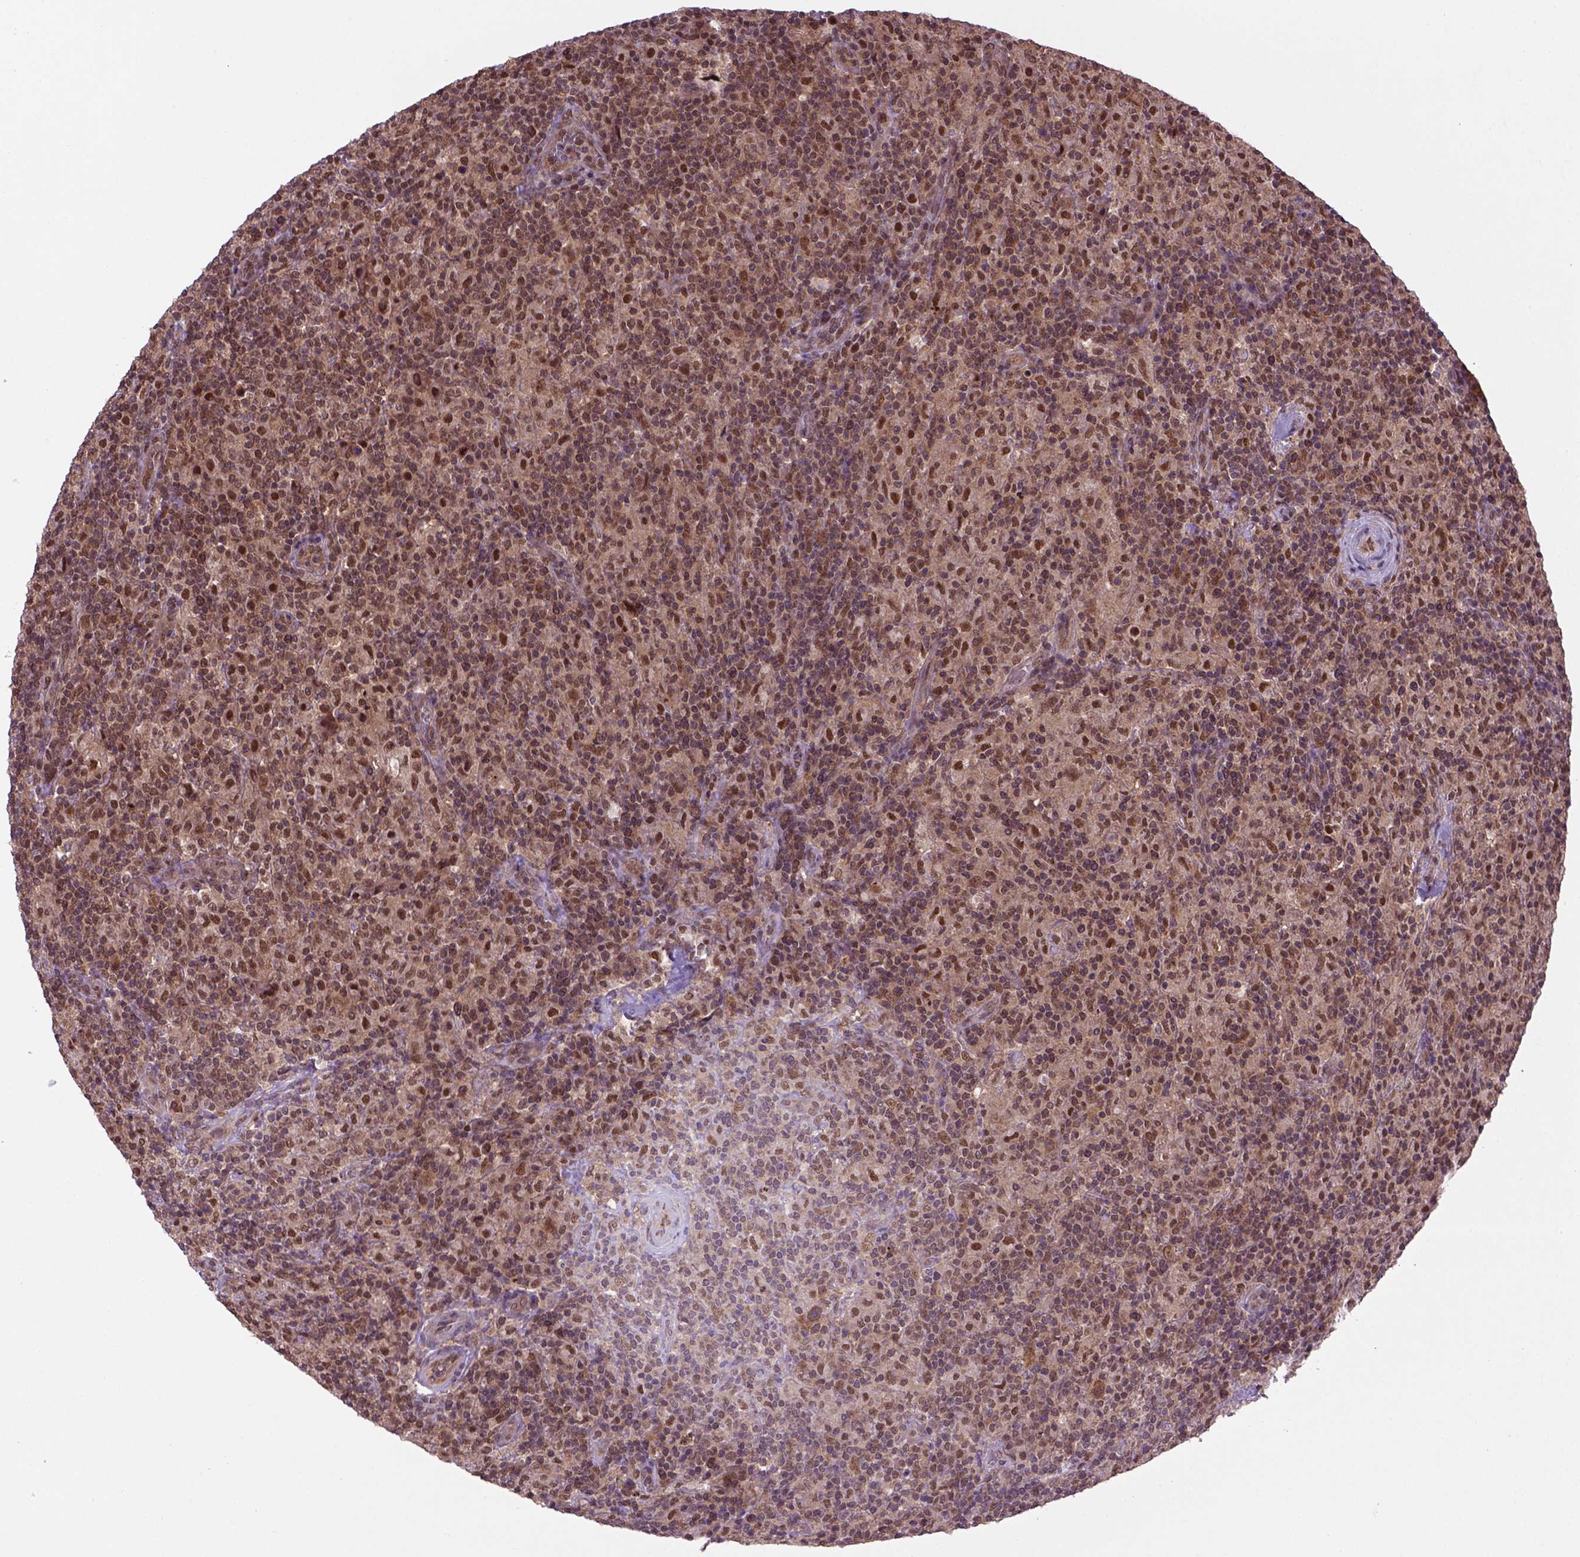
{"staining": {"intensity": "moderate", "quantity": ">75%", "location": "cytoplasmic/membranous,nuclear"}, "tissue": "lymphoma", "cell_type": "Tumor cells", "image_type": "cancer", "snomed": [{"axis": "morphology", "description": "Hodgkin's disease, NOS"}, {"axis": "topography", "description": "Lymph node"}], "caption": "Immunohistochemical staining of lymphoma reveals medium levels of moderate cytoplasmic/membranous and nuclear protein expression in approximately >75% of tumor cells. The protein is stained brown, and the nuclei are stained in blue (DAB IHC with brightfield microscopy, high magnification).", "gene": "PSMC2", "patient": {"sex": "male", "age": 70}}